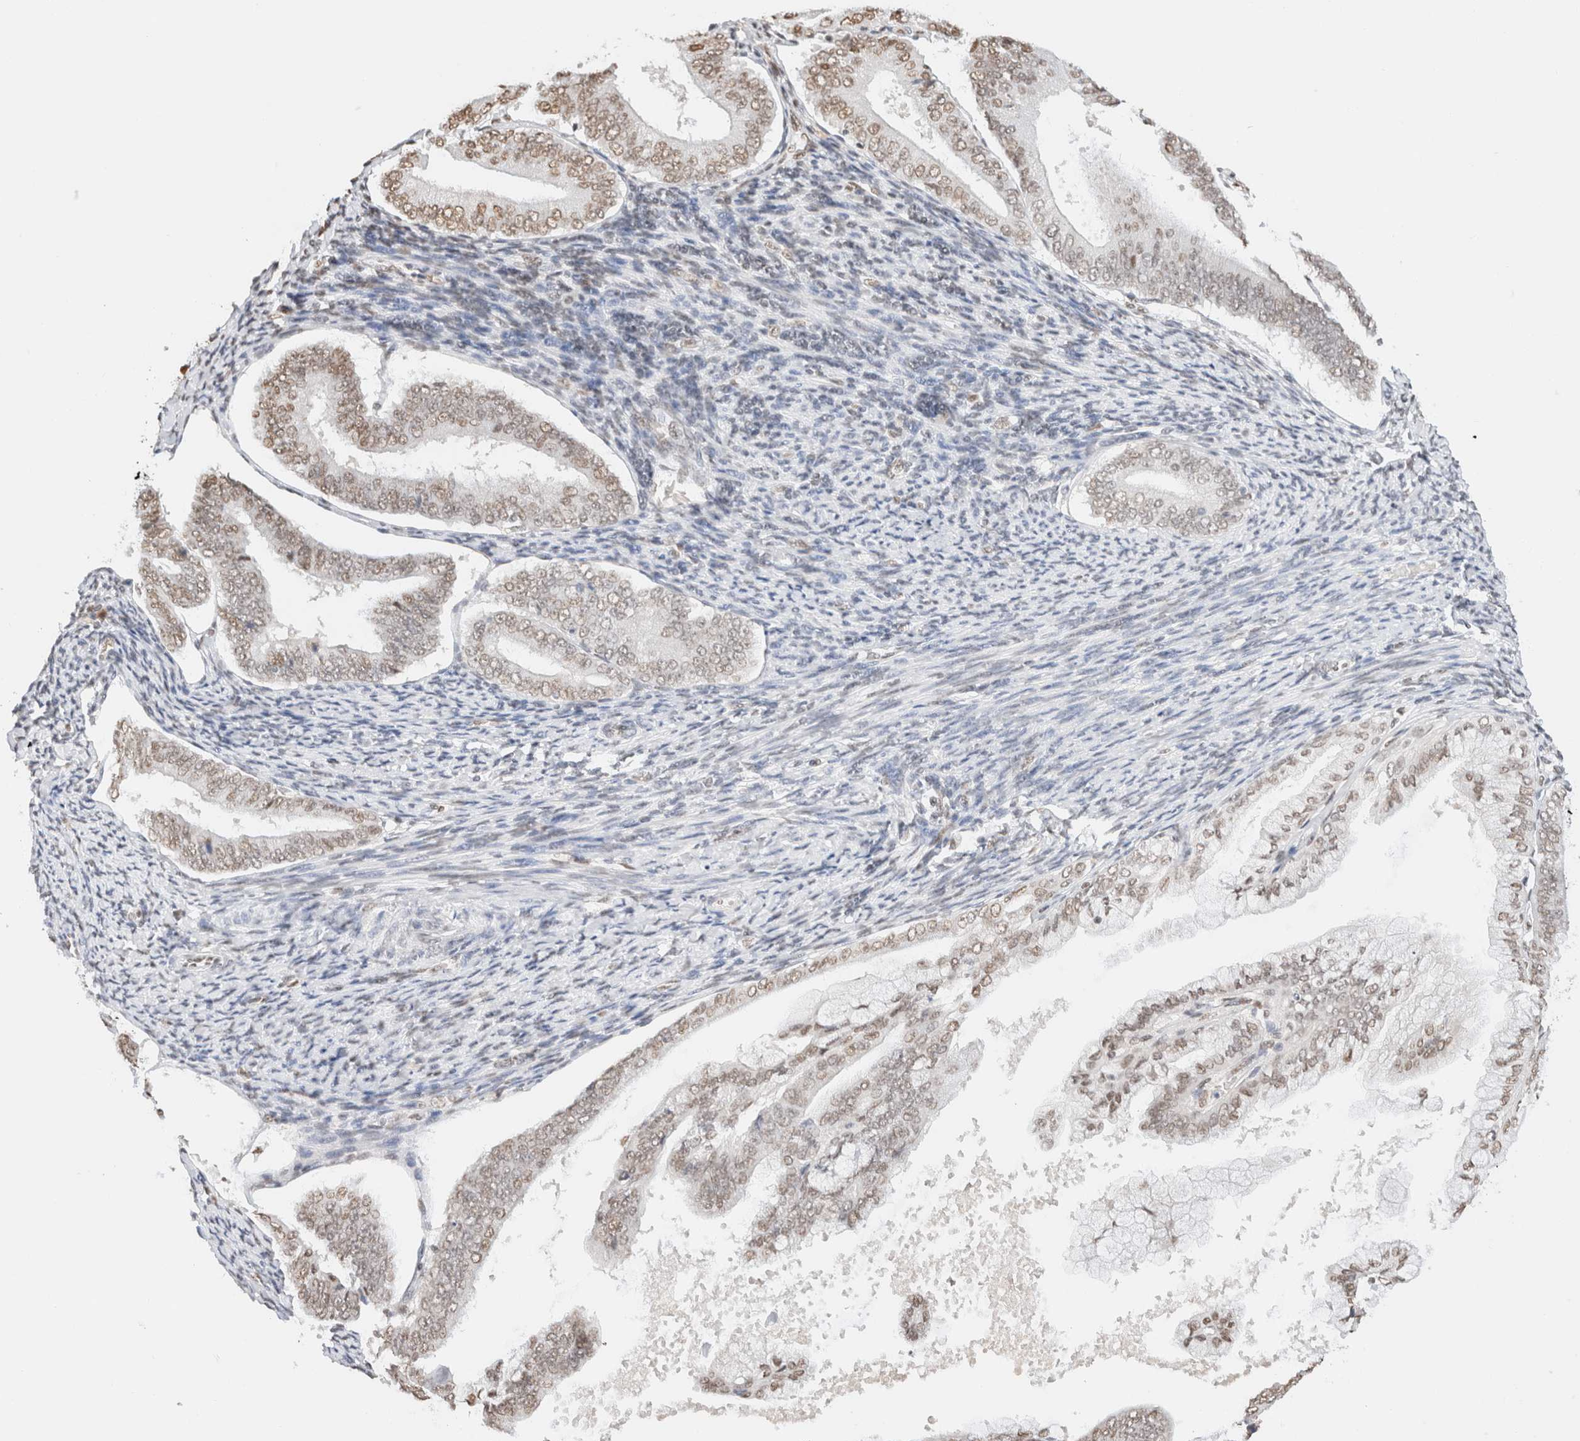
{"staining": {"intensity": "moderate", "quantity": "<25%", "location": "nuclear"}, "tissue": "endometrial cancer", "cell_type": "Tumor cells", "image_type": "cancer", "snomed": [{"axis": "morphology", "description": "Adenocarcinoma, NOS"}, {"axis": "topography", "description": "Endometrium"}], "caption": "The photomicrograph exhibits immunohistochemical staining of endometrial adenocarcinoma. There is moderate nuclear staining is appreciated in about <25% of tumor cells.", "gene": "SUPT3H", "patient": {"sex": "female", "age": 63}}